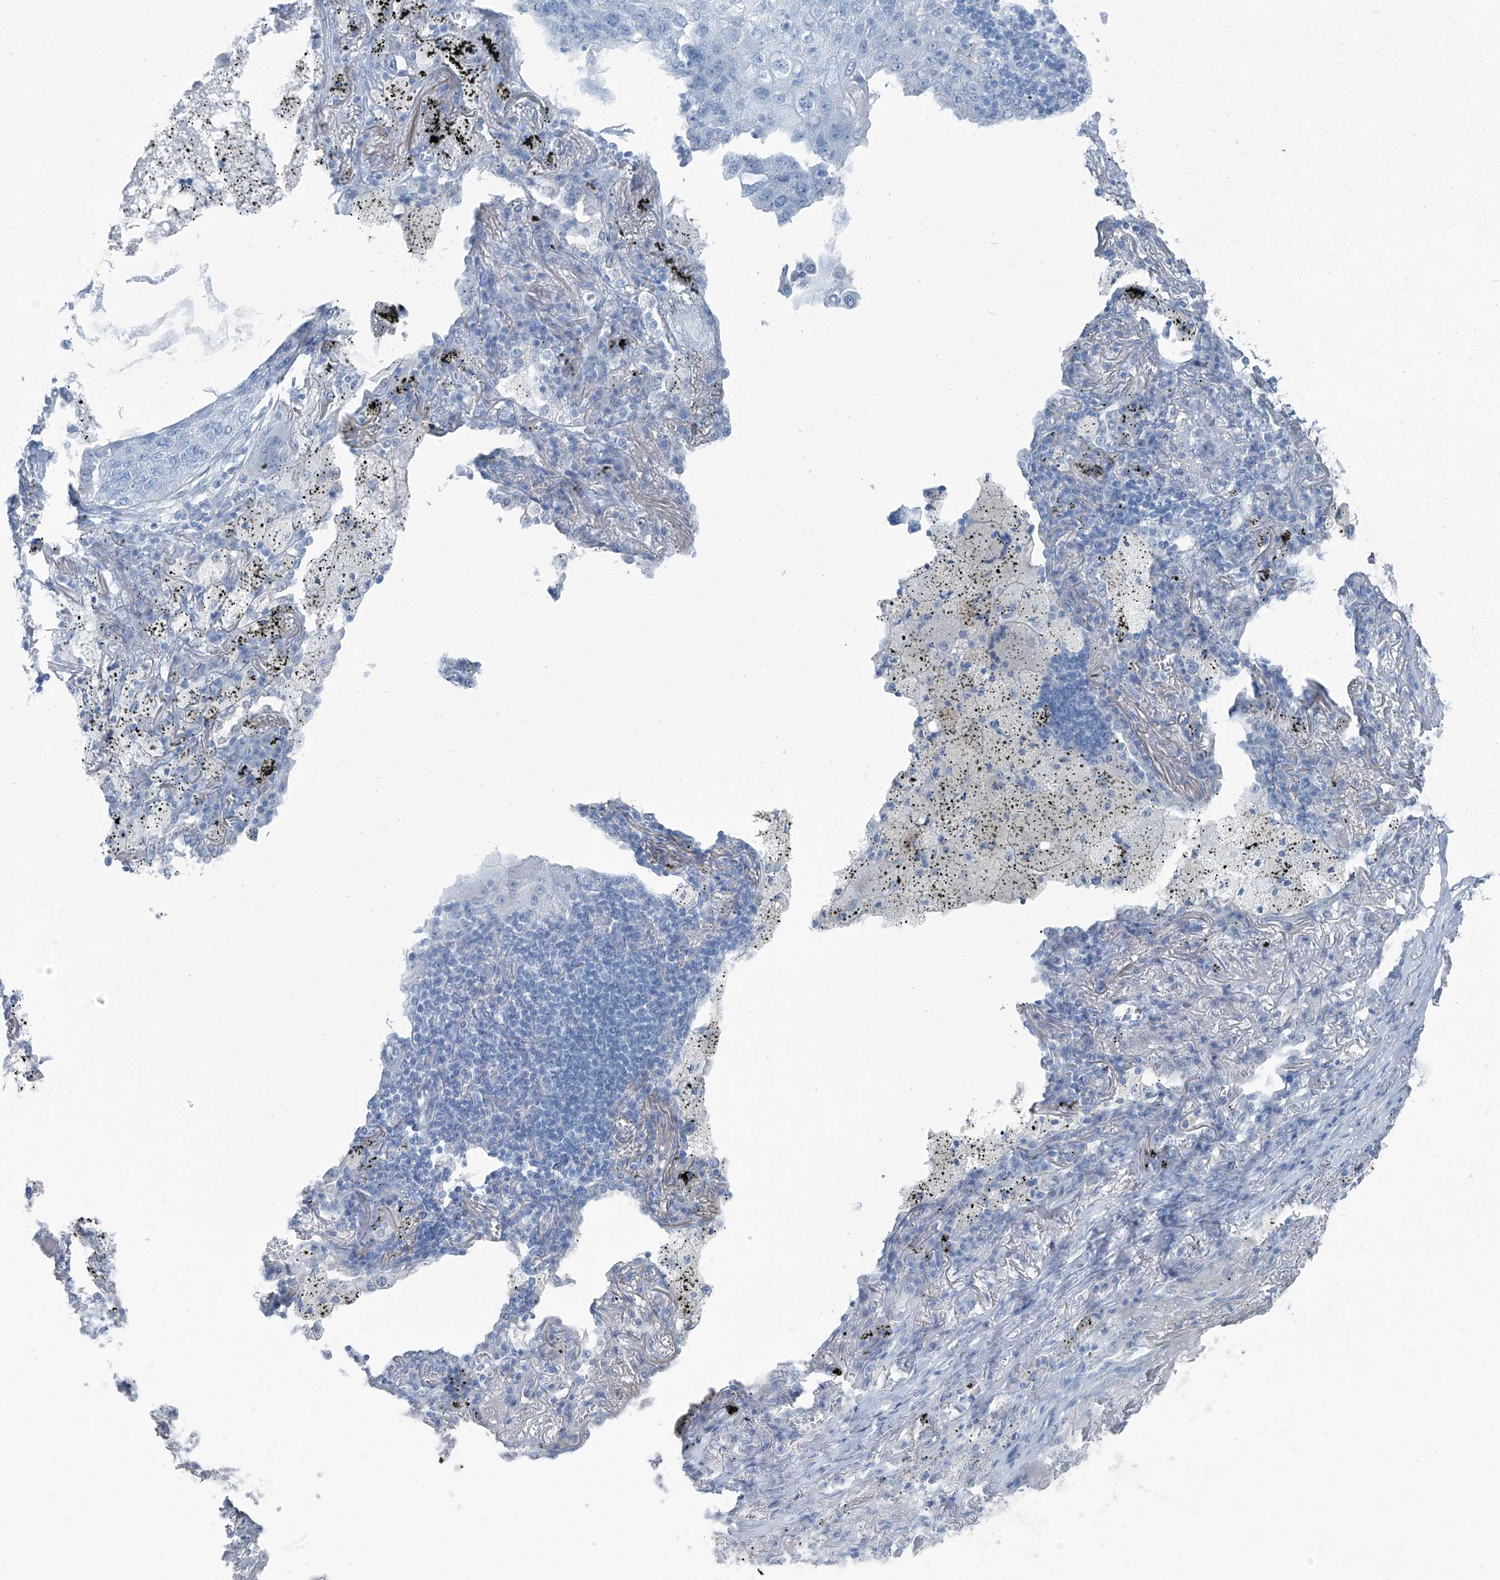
{"staining": {"intensity": "negative", "quantity": "none", "location": "none"}, "tissue": "lung cancer", "cell_type": "Tumor cells", "image_type": "cancer", "snomed": [{"axis": "morphology", "description": "Squamous cell carcinoma, NOS"}, {"axis": "topography", "description": "Lung"}], "caption": "The histopathology image reveals no significant positivity in tumor cells of lung squamous cell carcinoma.", "gene": "RGN", "patient": {"sex": "female", "age": 63}}